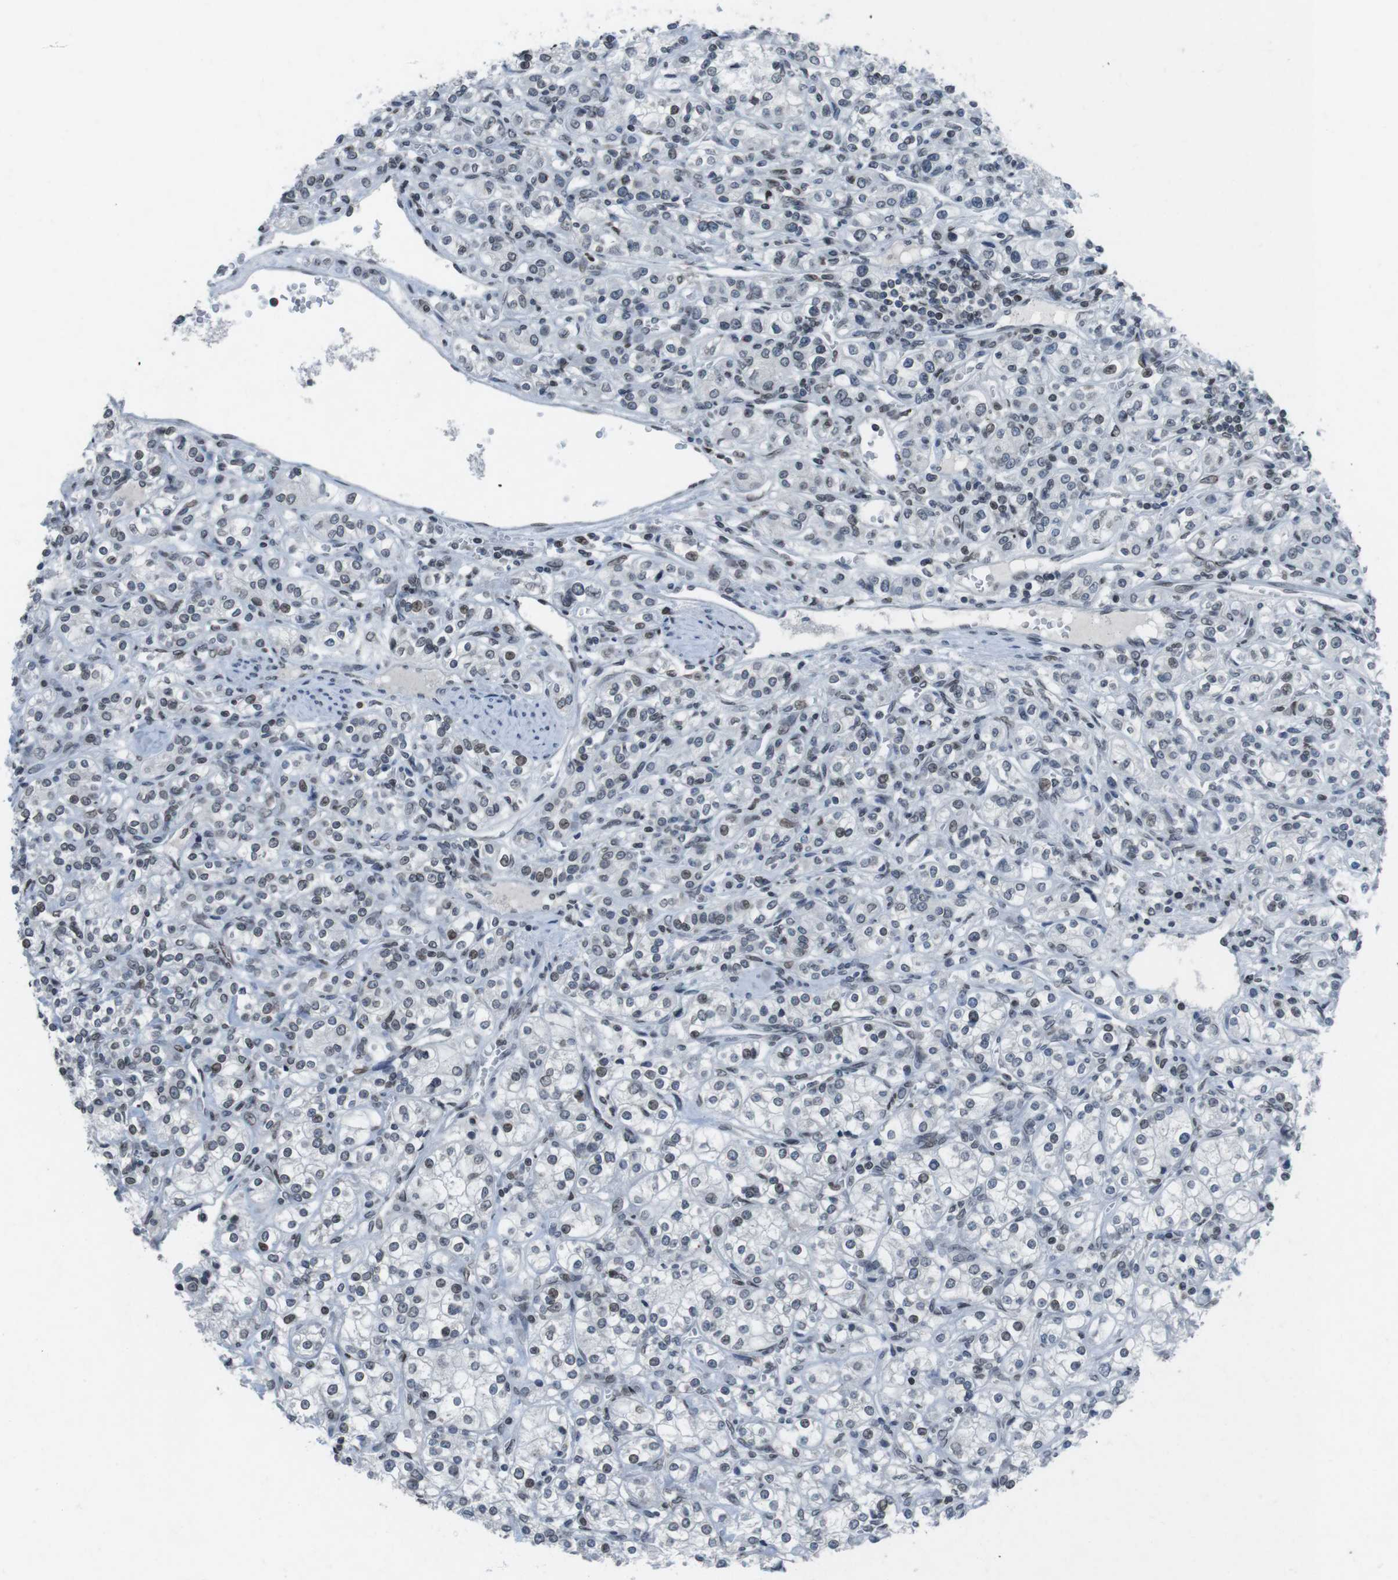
{"staining": {"intensity": "weak", "quantity": "25%-75%", "location": "nuclear"}, "tissue": "renal cancer", "cell_type": "Tumor cells", "image_type": "cancer", "snomed": [{"axis": "morphology", "description": "Adenocarcinoma, NOS"}, {"axis": "topography", "description": "Kidney"}], "caption": "Human renal cancer stained for a protein (brown) shows weak nuclear positive staining in about 25%-75% of tumor cells.", "gene": "MAD1L1", "patient": {"sex": "male", "age": 77}}